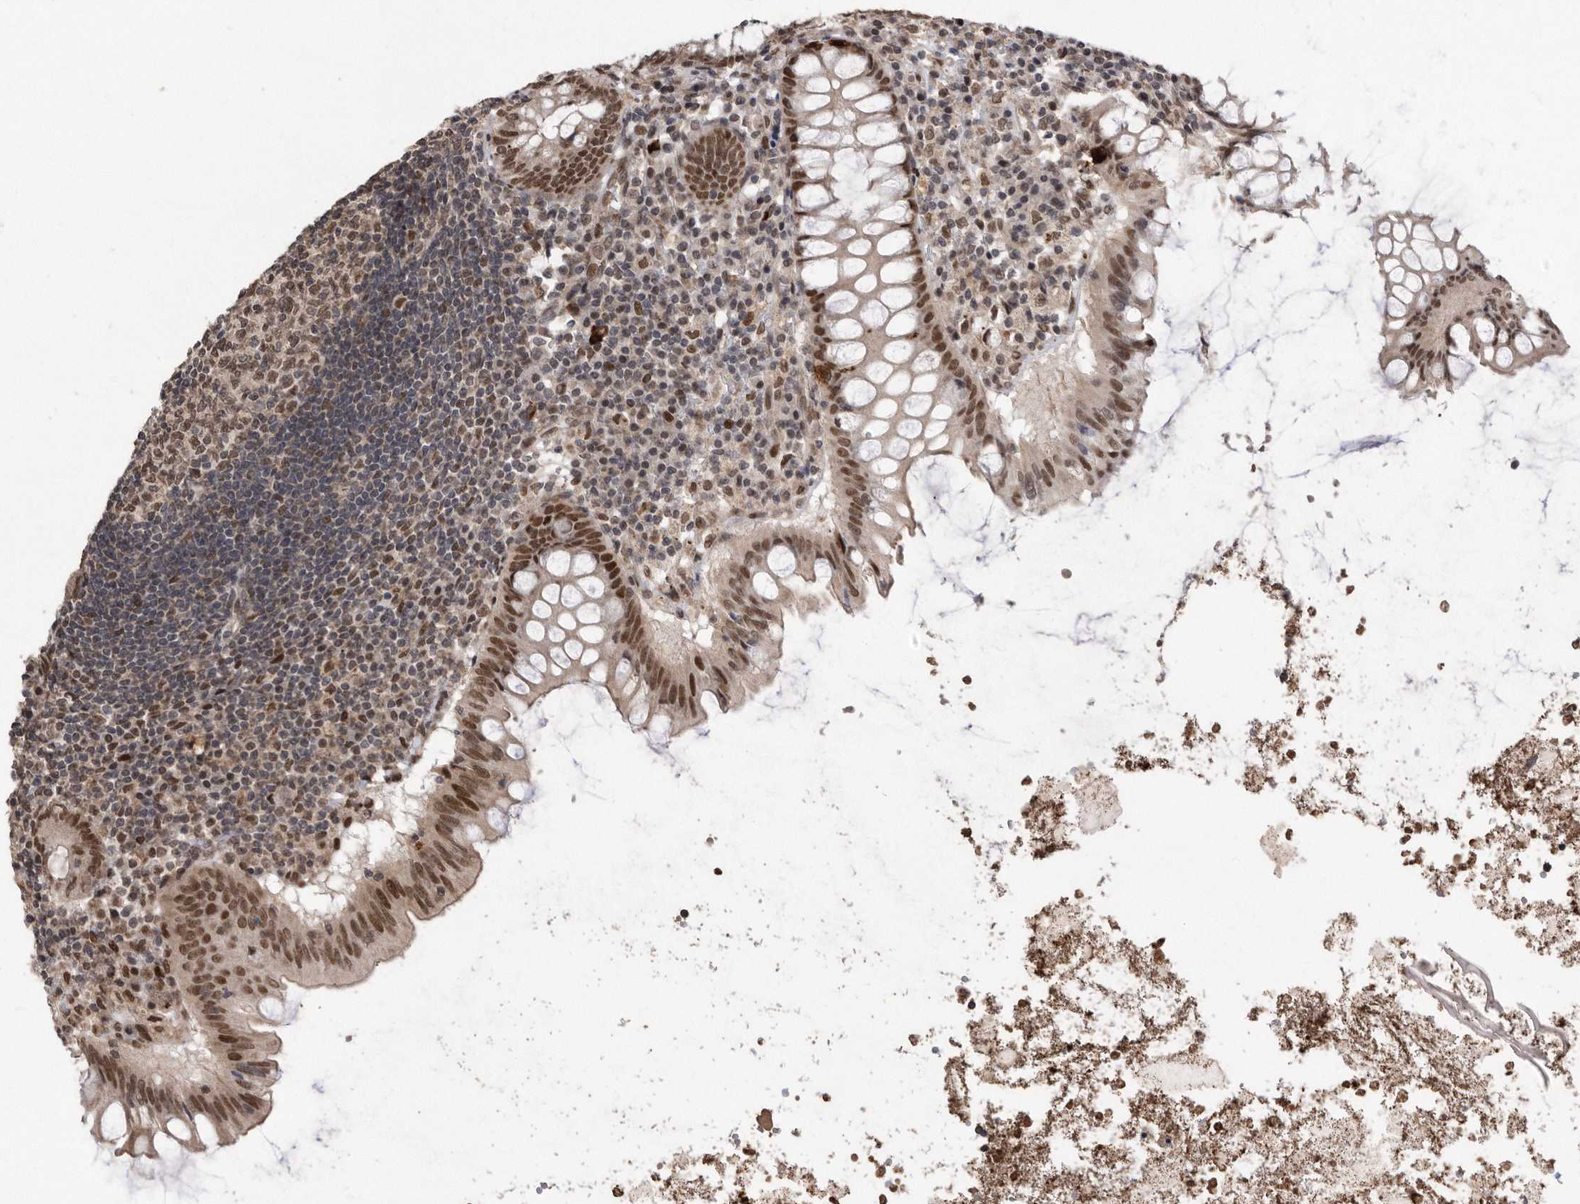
{"staining": {"intensity": "moderate", "quantity": ">75%", "location": "nuclear"}, "tissue": "appendix", "cell_type": "Glandular cells", "image_type": "normal", "snomed": [{"axis": "morphology", "description": "Normal tissue, NOS"}, {"axis": "topography", "description": "Appendix"}], "caption": "Protein analysis of benign appendix reveals moderate nuclear staining in approximately >75% of glandular cells.", "gene": "TDRD3", "patient": {"sex": "female", "age": 54}}